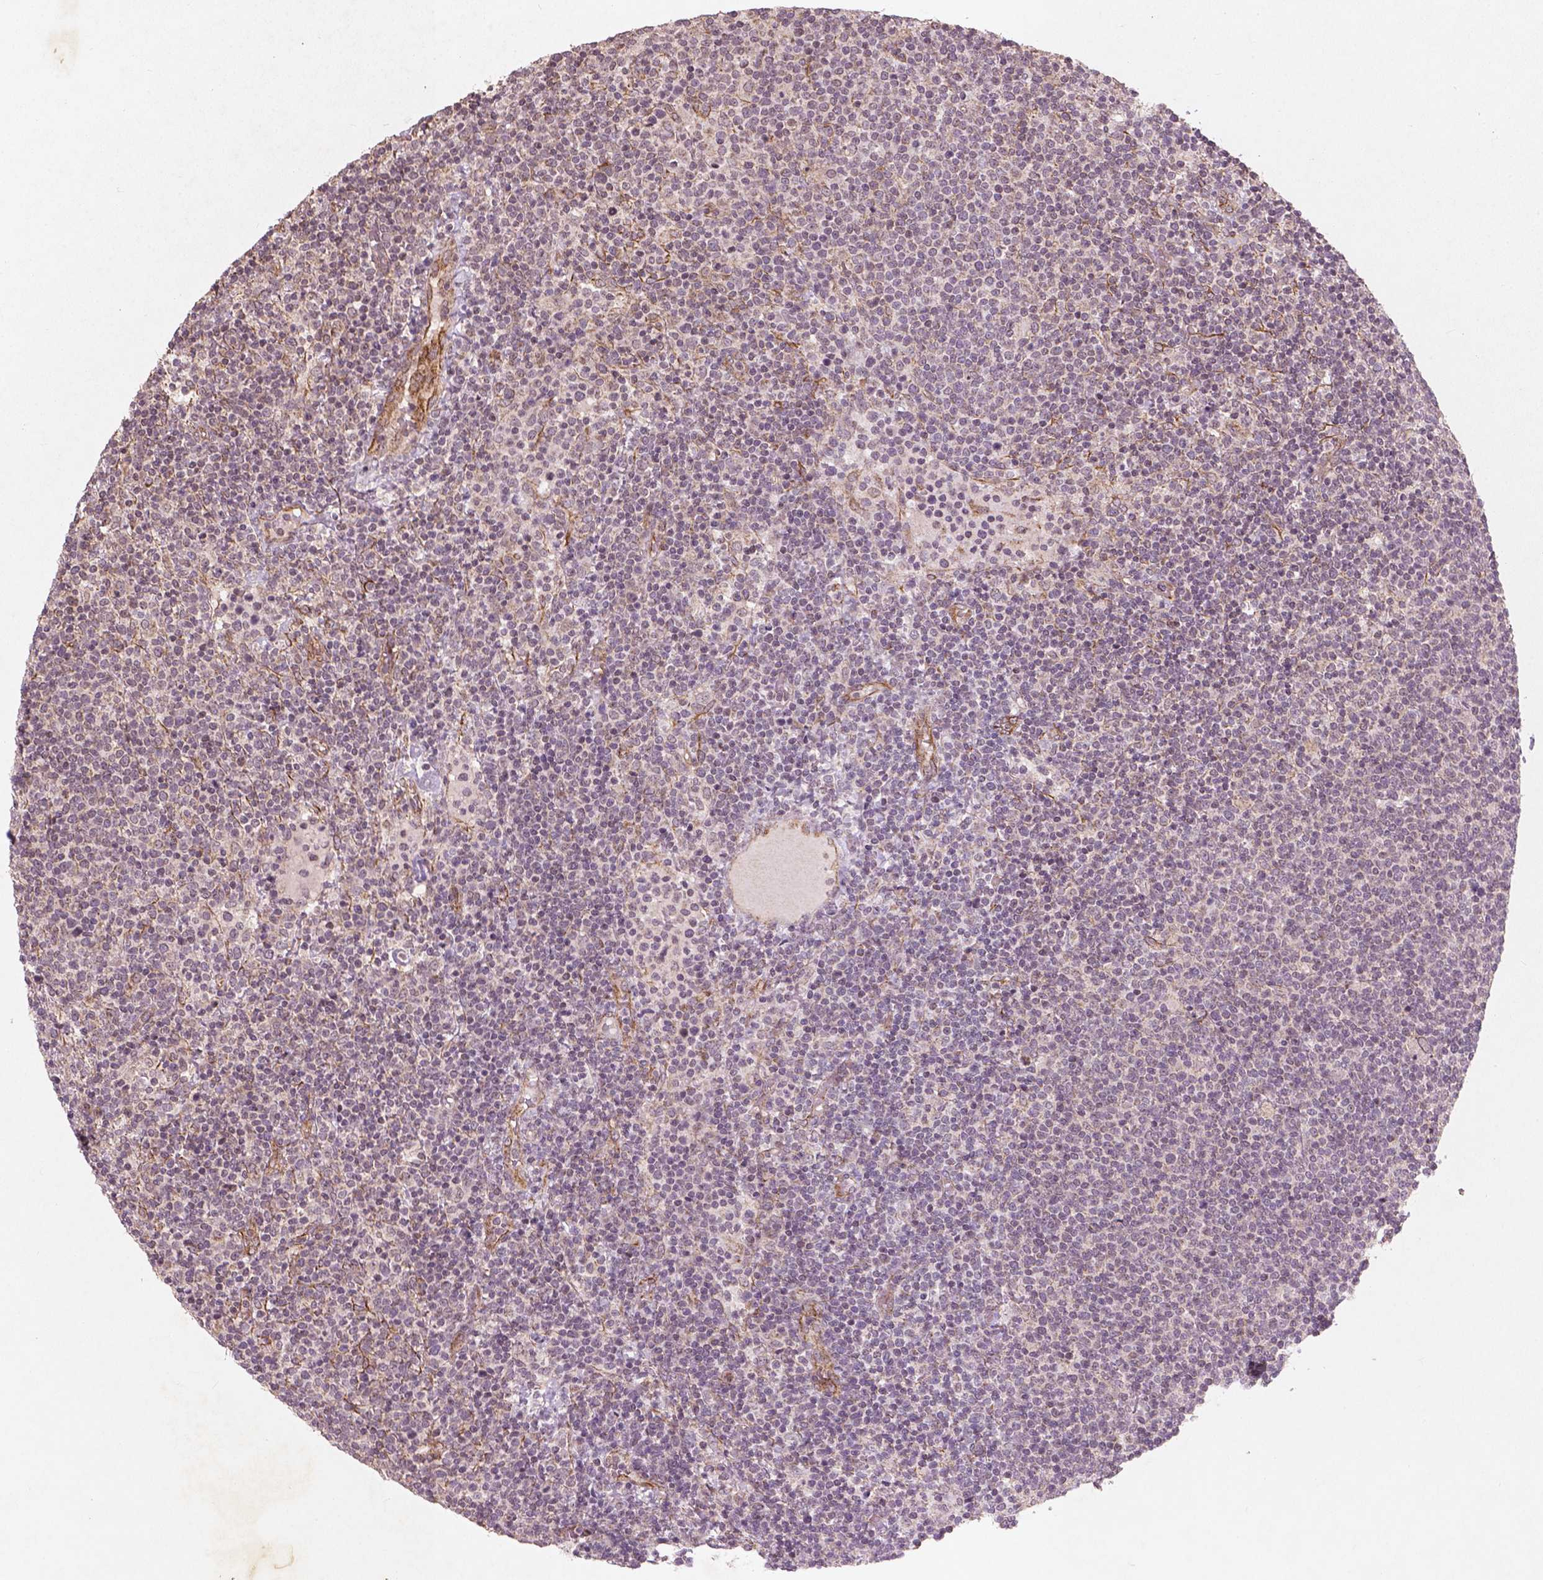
{"staining": {"intensity": "negative", "quantity": "none", "location": "none"}, "tissue": "lymphoma", "cell_type": "Tumor cells", "image_type": "cancer", "snomed": [{"axis": "morphology", "description": "Malignant lymphoma, non-Hodgkin's type, High grade"}, {"axis": "topography", "description": "Lymph node"}], "caption": "High magnification brightfield microscopy of lymphoma stained with DAB (3,3'-diaminobenzidine) (brown) and counterstained with hematoxylin (blue): tumor cells show no significant staining.", "gene": "SMAD2", "patient": {"sex": "male", "age": 61}}